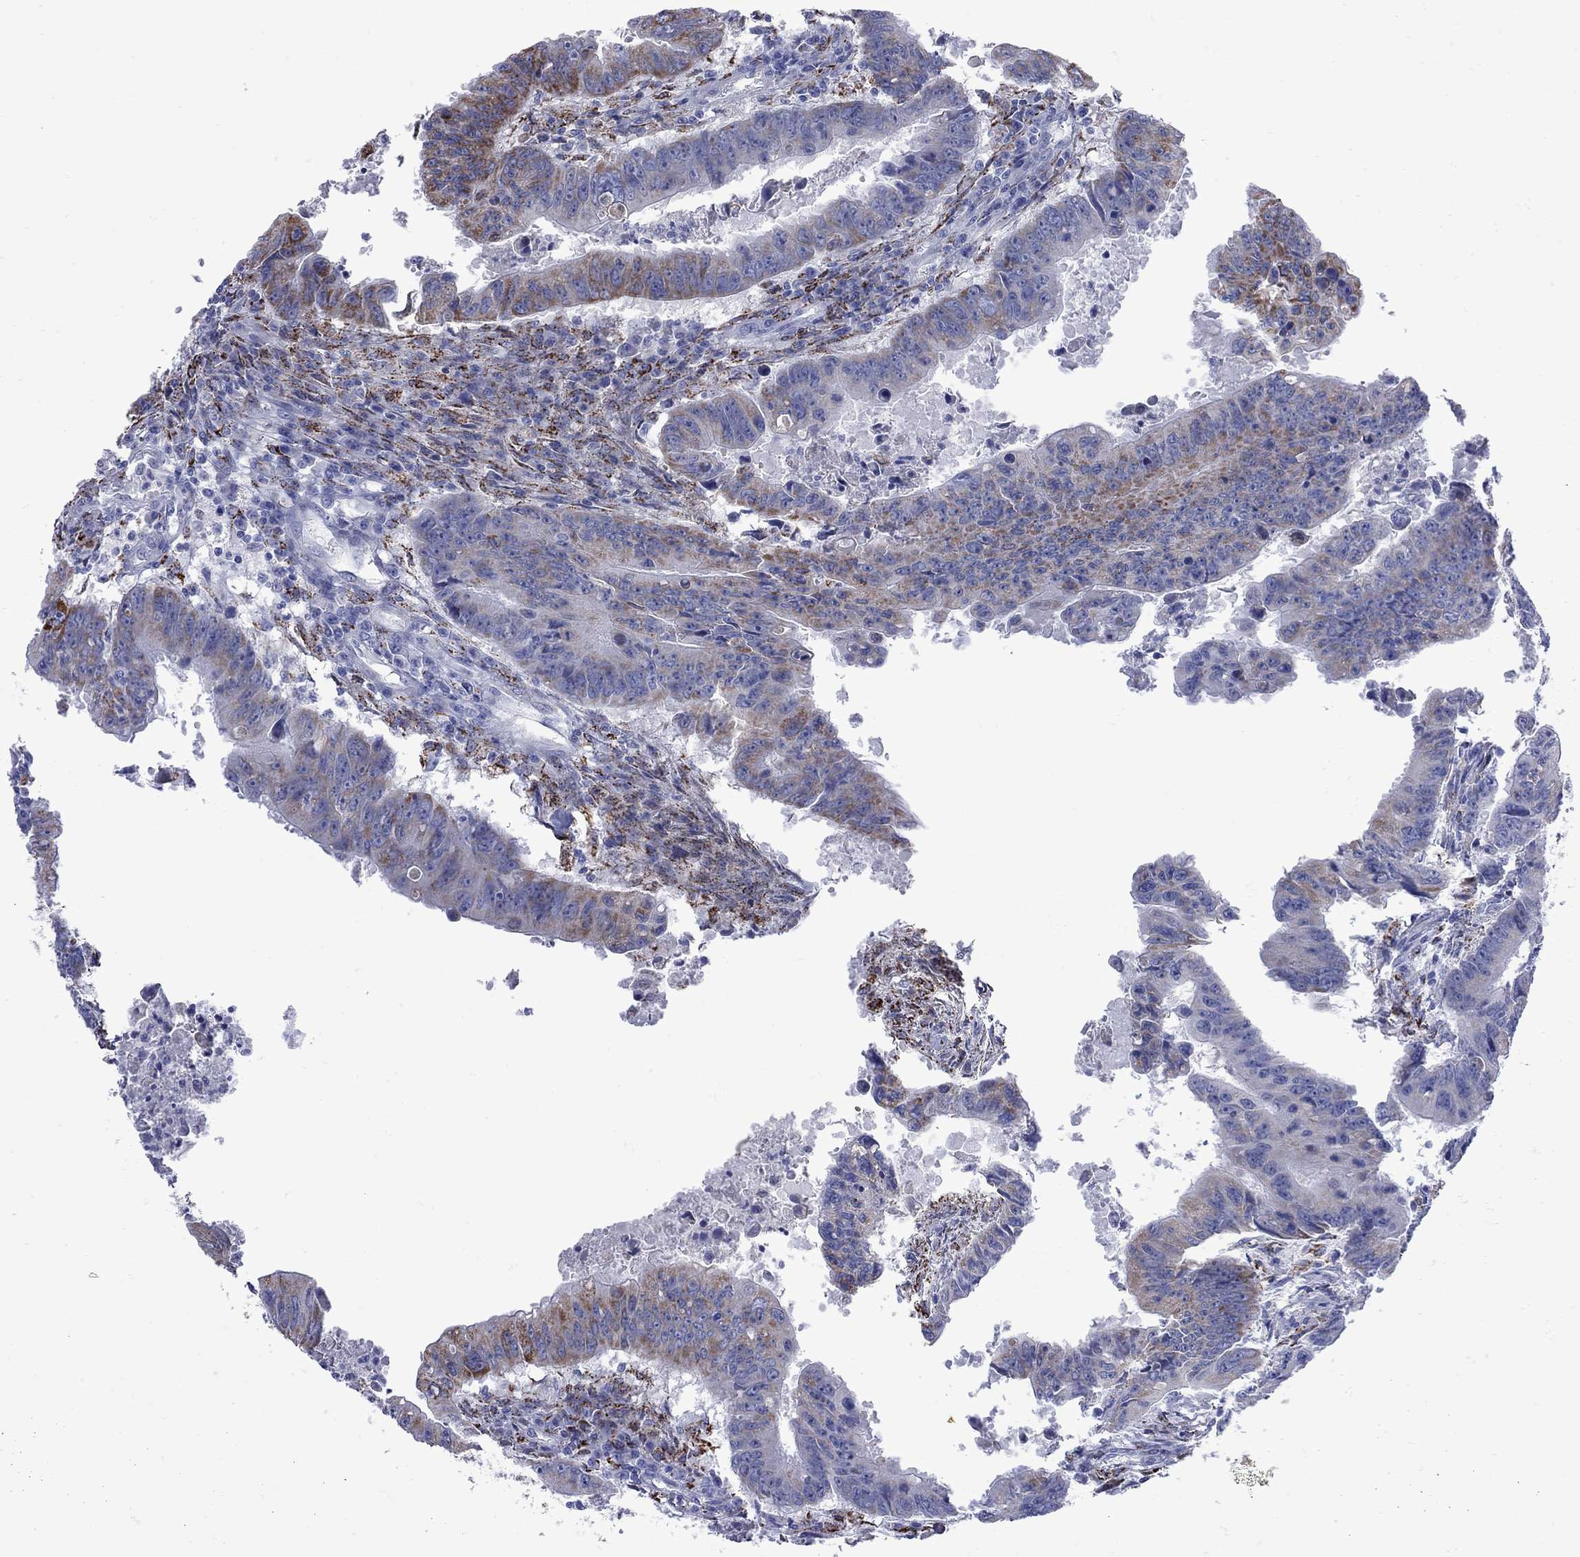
{"staining": {"intensity": "strong", "quantity": "<25%", "location": "cytoplasmic/membranous"}, "tissue": "colorectal cancer", "cell_type": "Tumor cells", "image_type": "cancer", "snomed": [{"axis": "morphology", "description": "Adenocarcinoma, NOS"}, {"axis": "topography", "description": "Colon"}], "caption": "Tumor cells demonstrate strong cytoplasmic/membranous positivity in about <25% of cells in colorectal adenocarcinoma.", "gene": "SESTD1", "patient": {"sex": "female", "age": 87}}